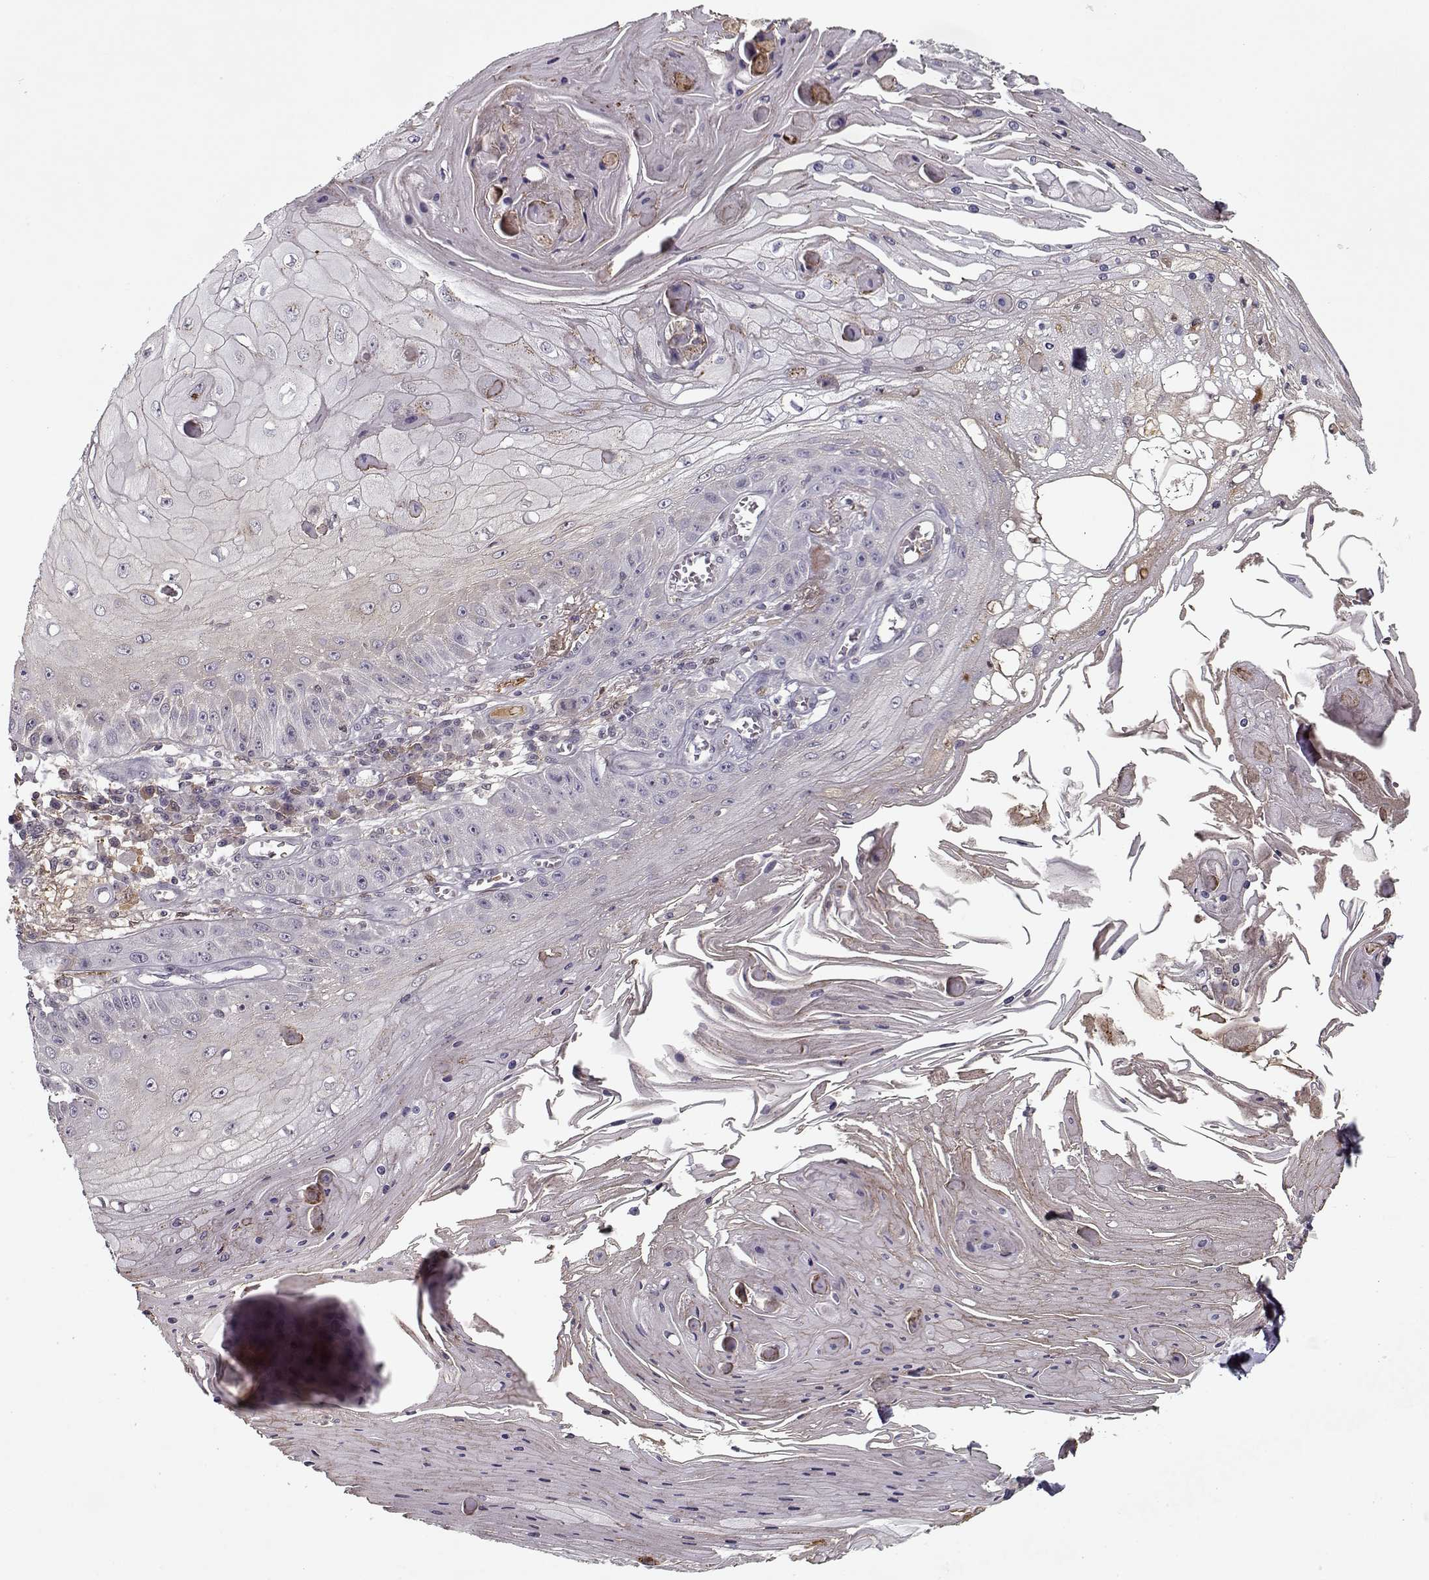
{"staining": {"intensity": "negative", "quantity": "none", "location": "none"}, "tissue": "skin cancer", "cell_type": "Tumor cells", "image_type": "cancer", "snomed": [{"axis": "morphology", "description": "Squamous cell carcinoma, NOS"}, {"axis": "topography", "description": "Skin"}], "caption": "A micrograph of squamous cell carcinoma (skin) stained for a protein demonstrates no brown staining in tumor cells. The staining was performed using DAB to visualize the protein expression in brown, while the nuclei were stained in blue with hematoxylin (Magnification: 20x).", "gene": "AFM", "patient": {"sex": "male", "age": 70}}